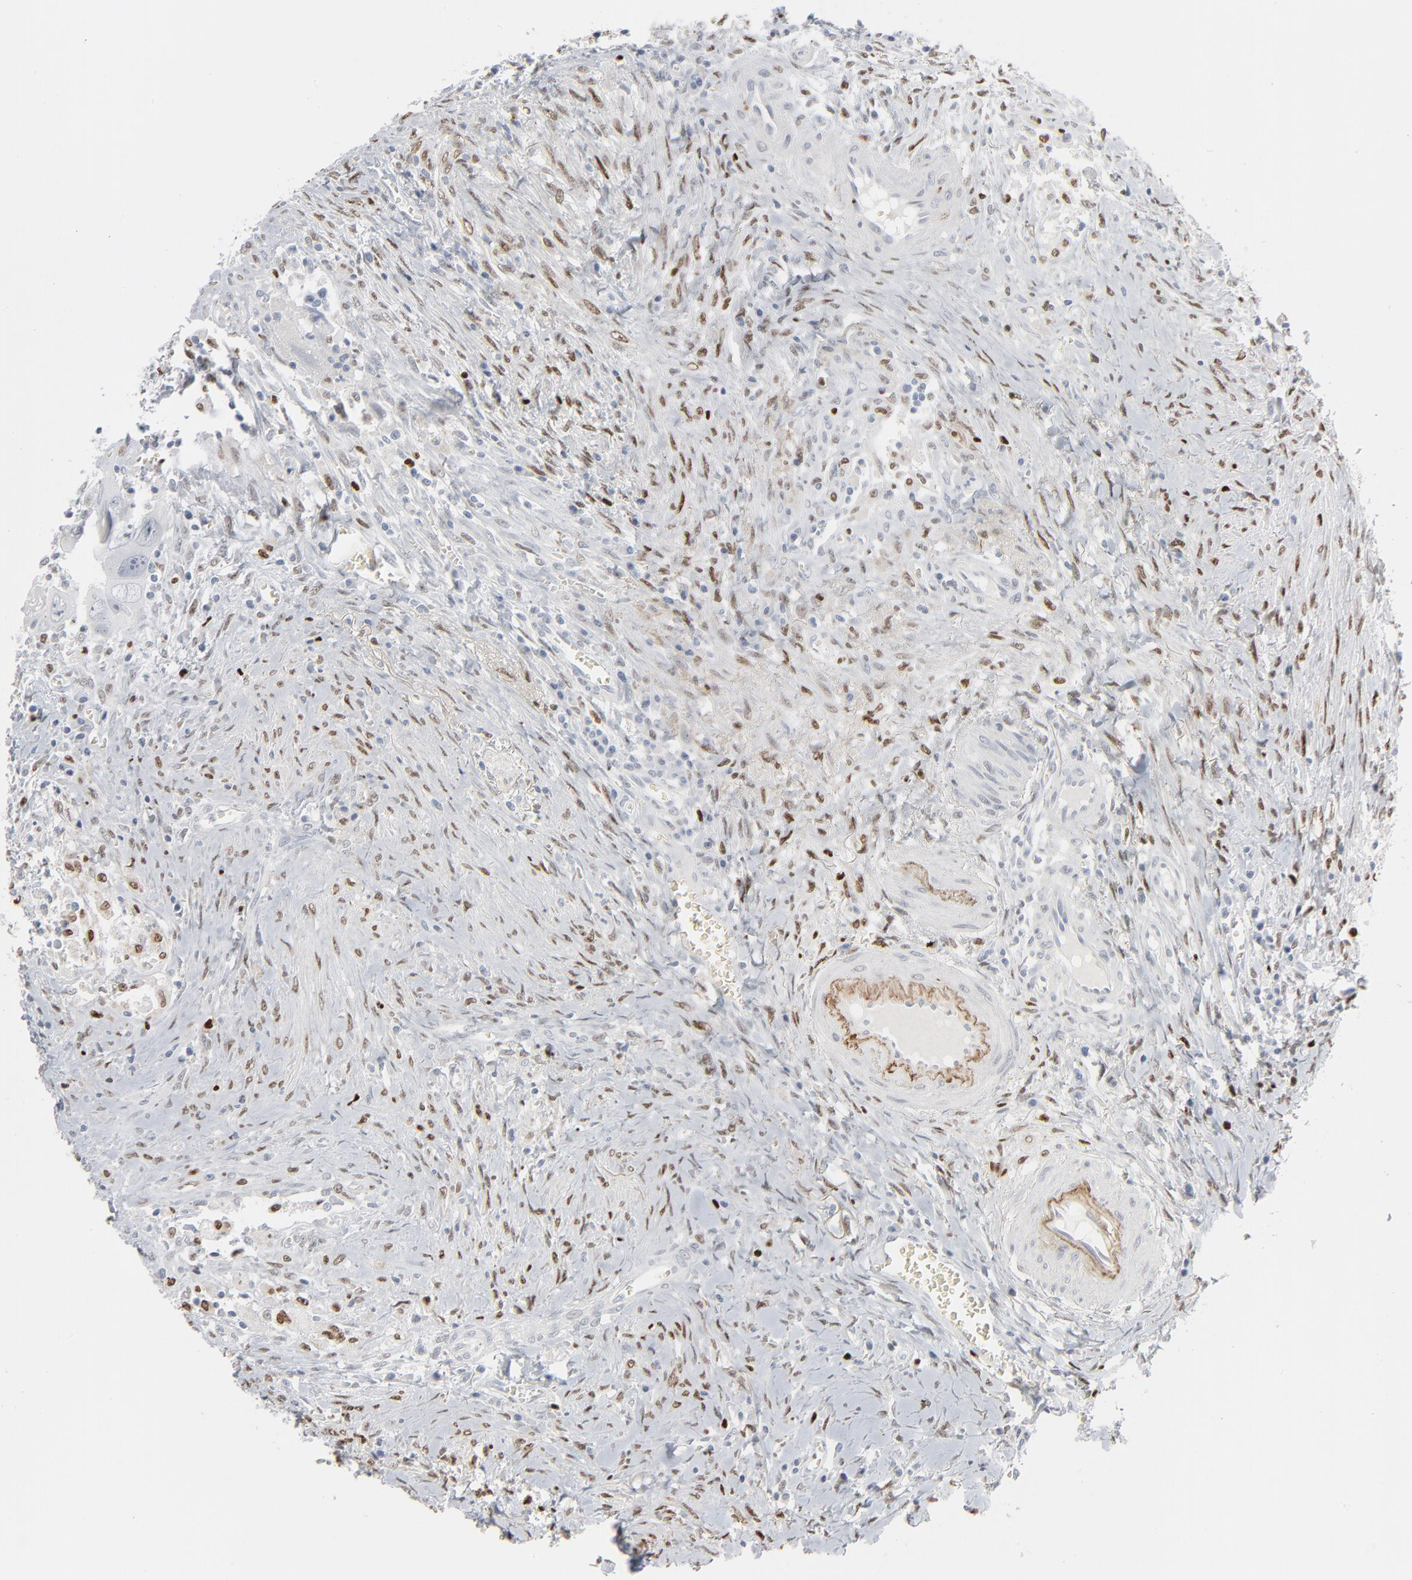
{"staining": {"intensity": "negative", "quantity": "none", "location": "none"}, "tissue": "colorectal cancer", "cell_type": "Tumor cells", "image_type": "cancer", "snomed": [{"axis": "morphology", "description": "Adenocarcinoma, NOS"}, {"axis": "topography", "description": "Colon"}], "caption": "Immunohistochemistry (IHC) photomicrograph of neoplastic tissue: colorectal cancer stained with DAB (3,3'-diaminobenzidine) displays no significant protein positivity in tumor cells.", "gene": "MITF", "patient": {"sex": "male", "age": 65}}